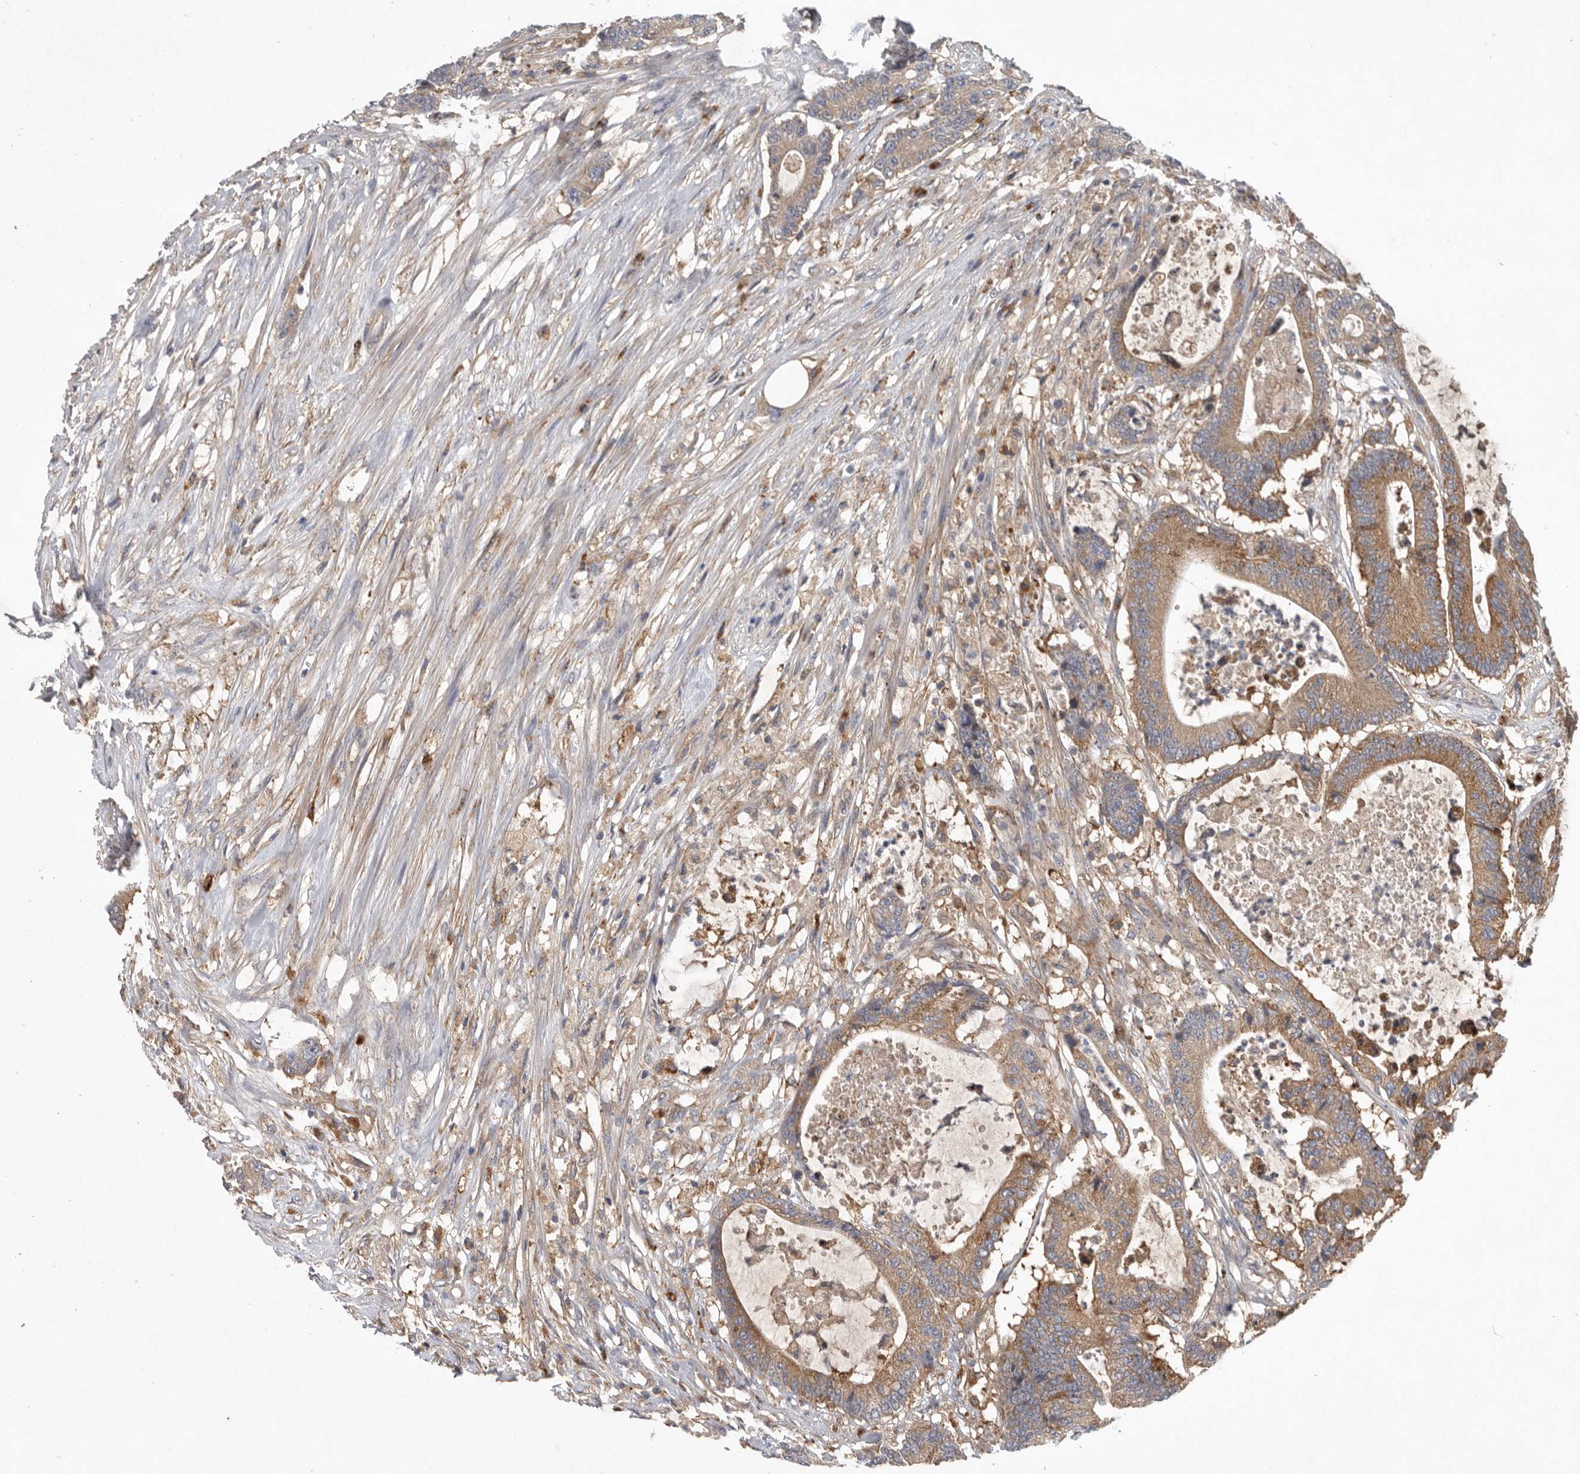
{"staining": {"intensity": "moderate", "quantity": ">75%", "location": "cytoplasmic/membranous"}, "tissue": "colorectal cancer", "cell_type": "Tumor cells", "image_type": "cancer", "snomed": [{"axis": "morphology", "description": "Adenocarcinoma, NOS"}, {"axis": "topography", "description": "Colon"}], "caption": "This is an image of IHC staining of colorectal cancer (adenocarcinoma), which shows moderate expression in the cytoplasmic/membranous of tumor cells.", "gene": "C1orf109", "patient": {"sex": "female", "age": 84}}